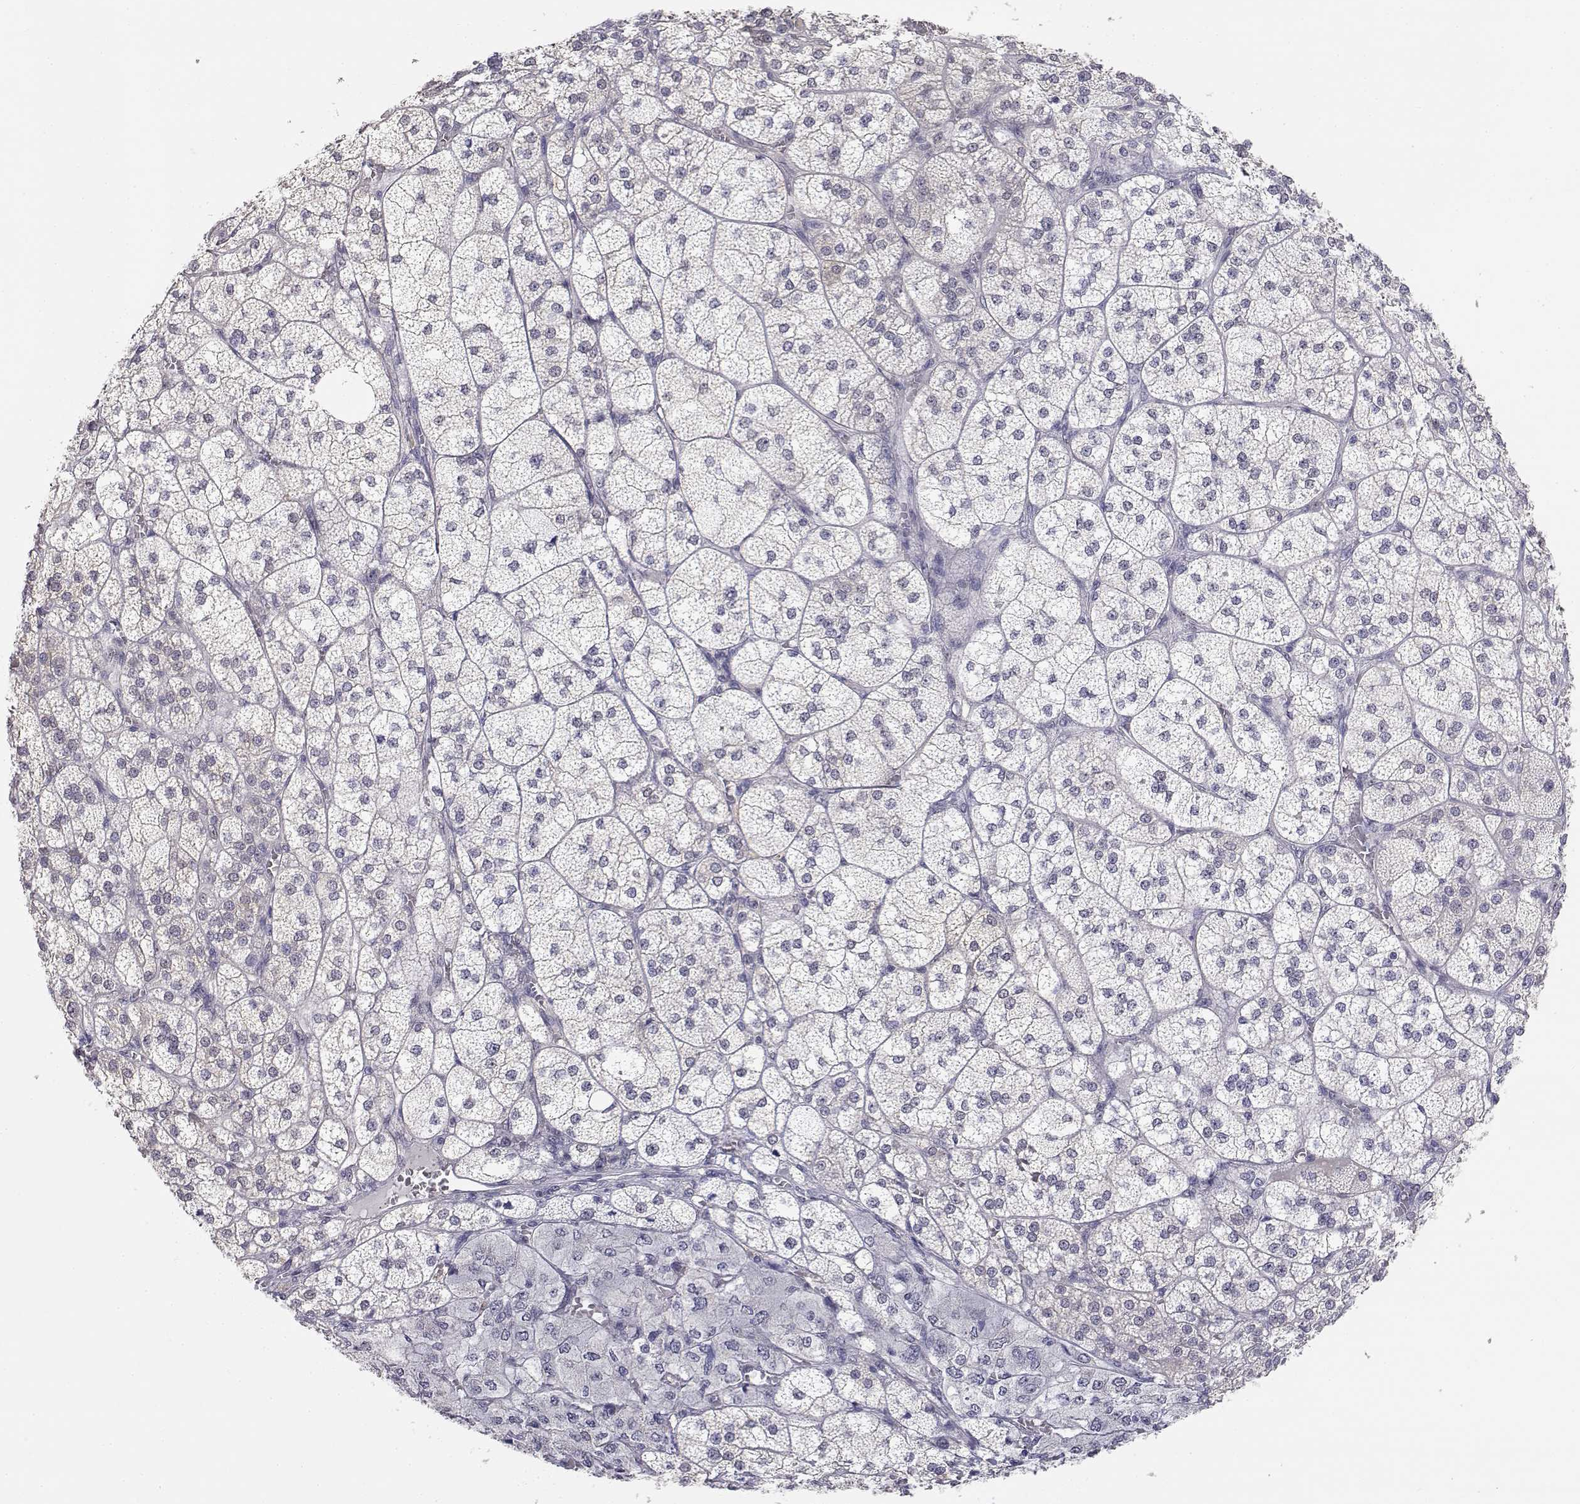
{"staining": {"intensity": "negative", "quantity": "none", "location": "none"}, "tissue": "adrenal gland", "cell_type": "Glandular cells", "image_type": "normal", "snomed": [{"axis": "morphology", "description": "Normal tissue, NOS"}, {"axis": "topography", "description": "Adrenal gland"}], "caption": "Image shows no protein positivity in glandular cells of normal adrenal gland. The staining was performed using DAB (3,3'-diaminobenzidine) to visualize the protein expression in brown, while the nuclei were stained in blue with hematoxylin (Magnification: 20x).", "gene": "ADA", "patient": {"sex": "female", "age": 60}}